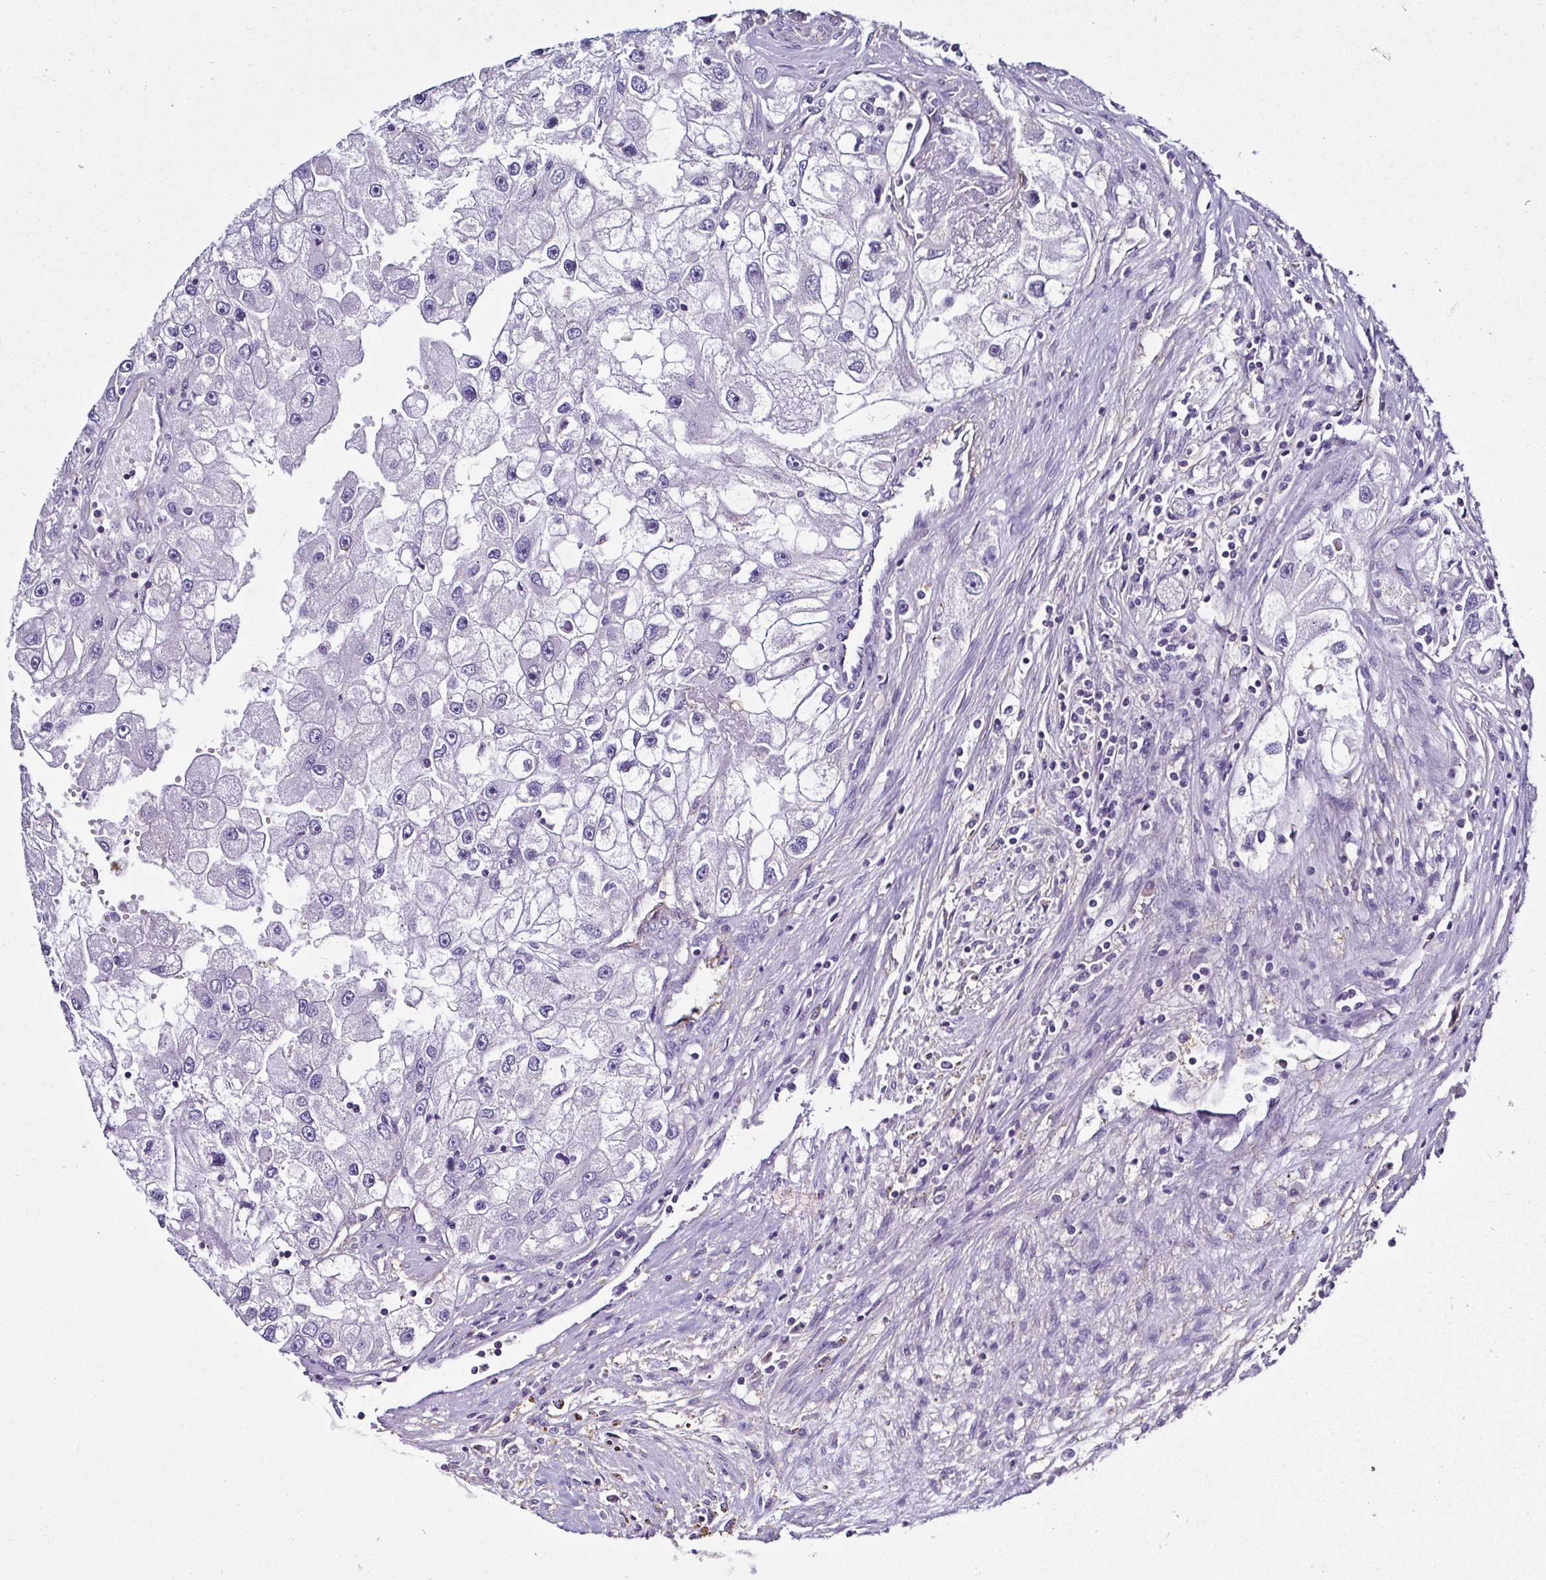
{"staining": {"intensity": "negative", "quantity": "none", "location": "none"}, "tissue": "renal cancer", "cell_type": "Tumor cells", "image_type": "cancer", "snomed": [{"axis": "morphology", "description": "Adenocarcinoma, NOS"}, {"axis": "topography", "description": "Kidney"}], "caption": "A micrograph of adenocarcinoma (renal) stained for a protein reveals no brown staining in tumor cells.", "gene": "TNNT2", "patient": {"sex": "male", "age": 63}}